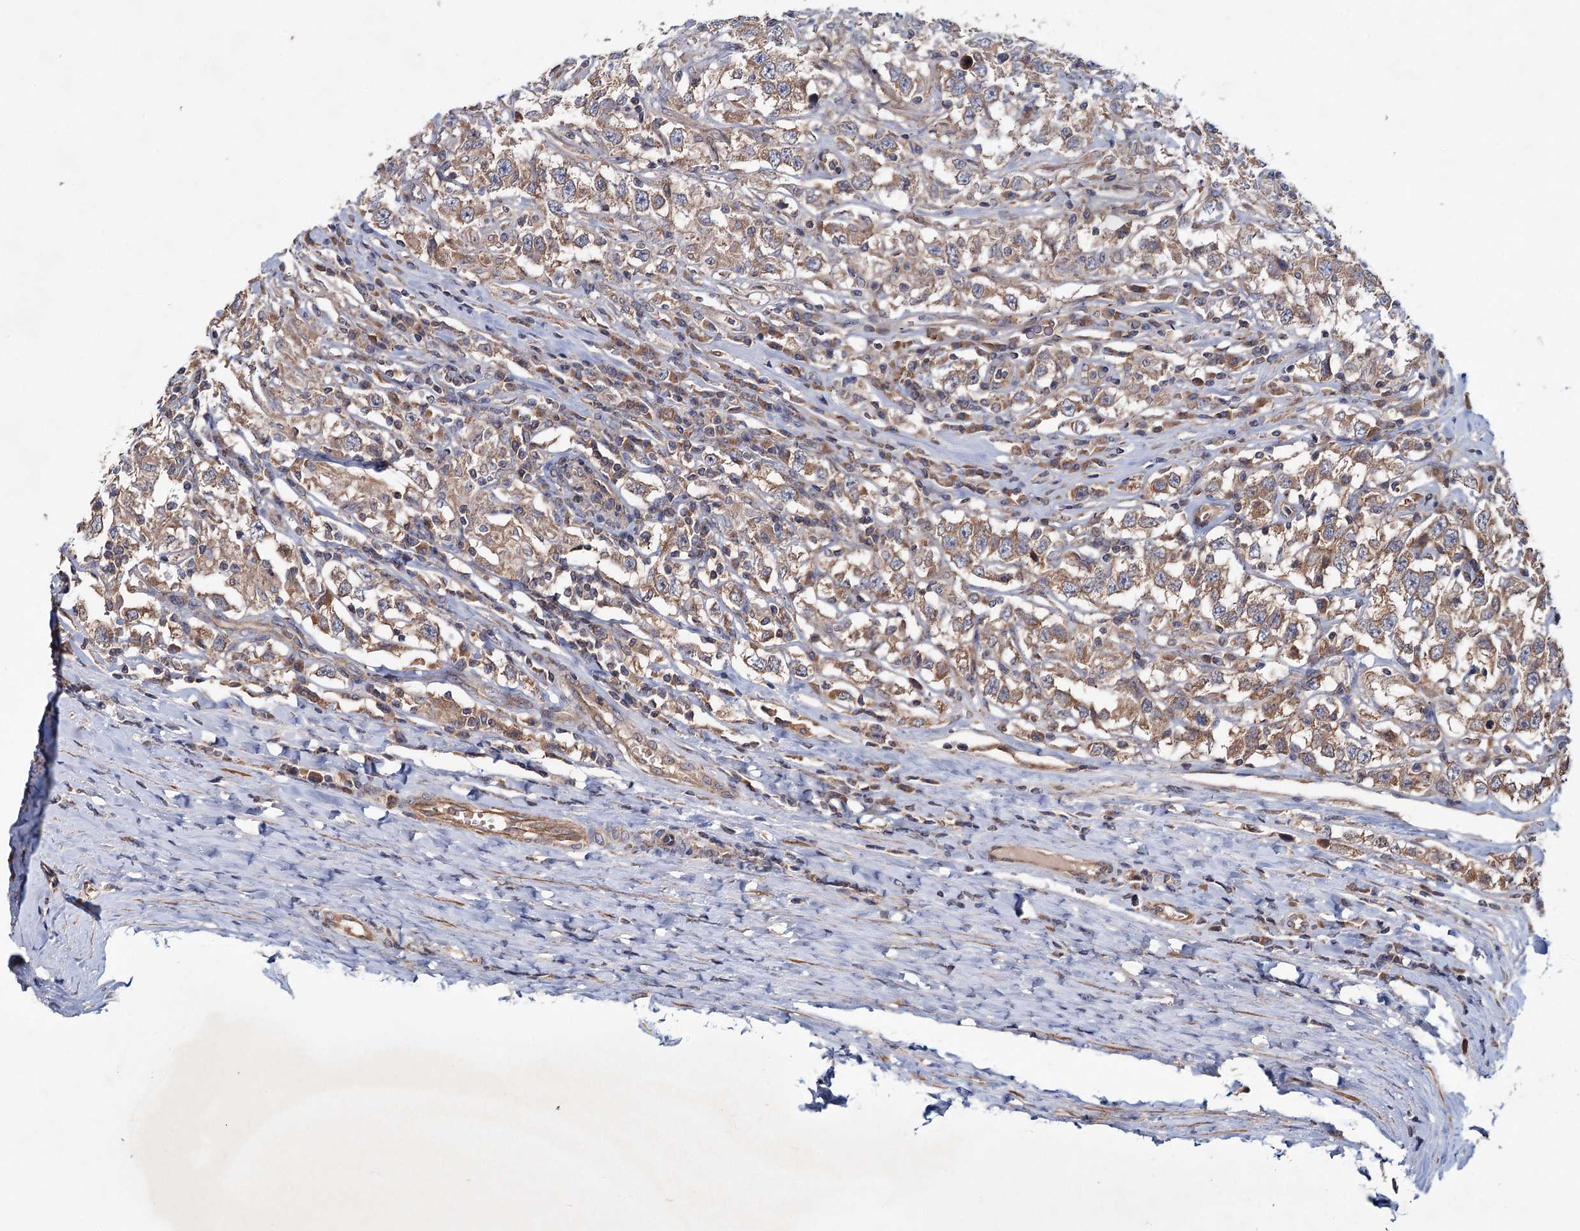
{"staining": {"intensity": "moderate", "quantity": ">75%", "location": "cytoplasmic/membranous"}, "tissue": "testis cancer", "cell_type": "Tumor cells", "image_type": "cancer", "snomed": [{"axis": "morphology", "description": "Seminoma, NOS"}, {"axis": "topography", "description": "Testis"}], "caption": "IHC (DAB) staining of human seminoma (testis) demonstrates moderate cytoplasmic/membranous protein staining in approximately >75% of tumor cells.", "gene": "MTRR", "patient": {"sex": "male", "age": 41}}